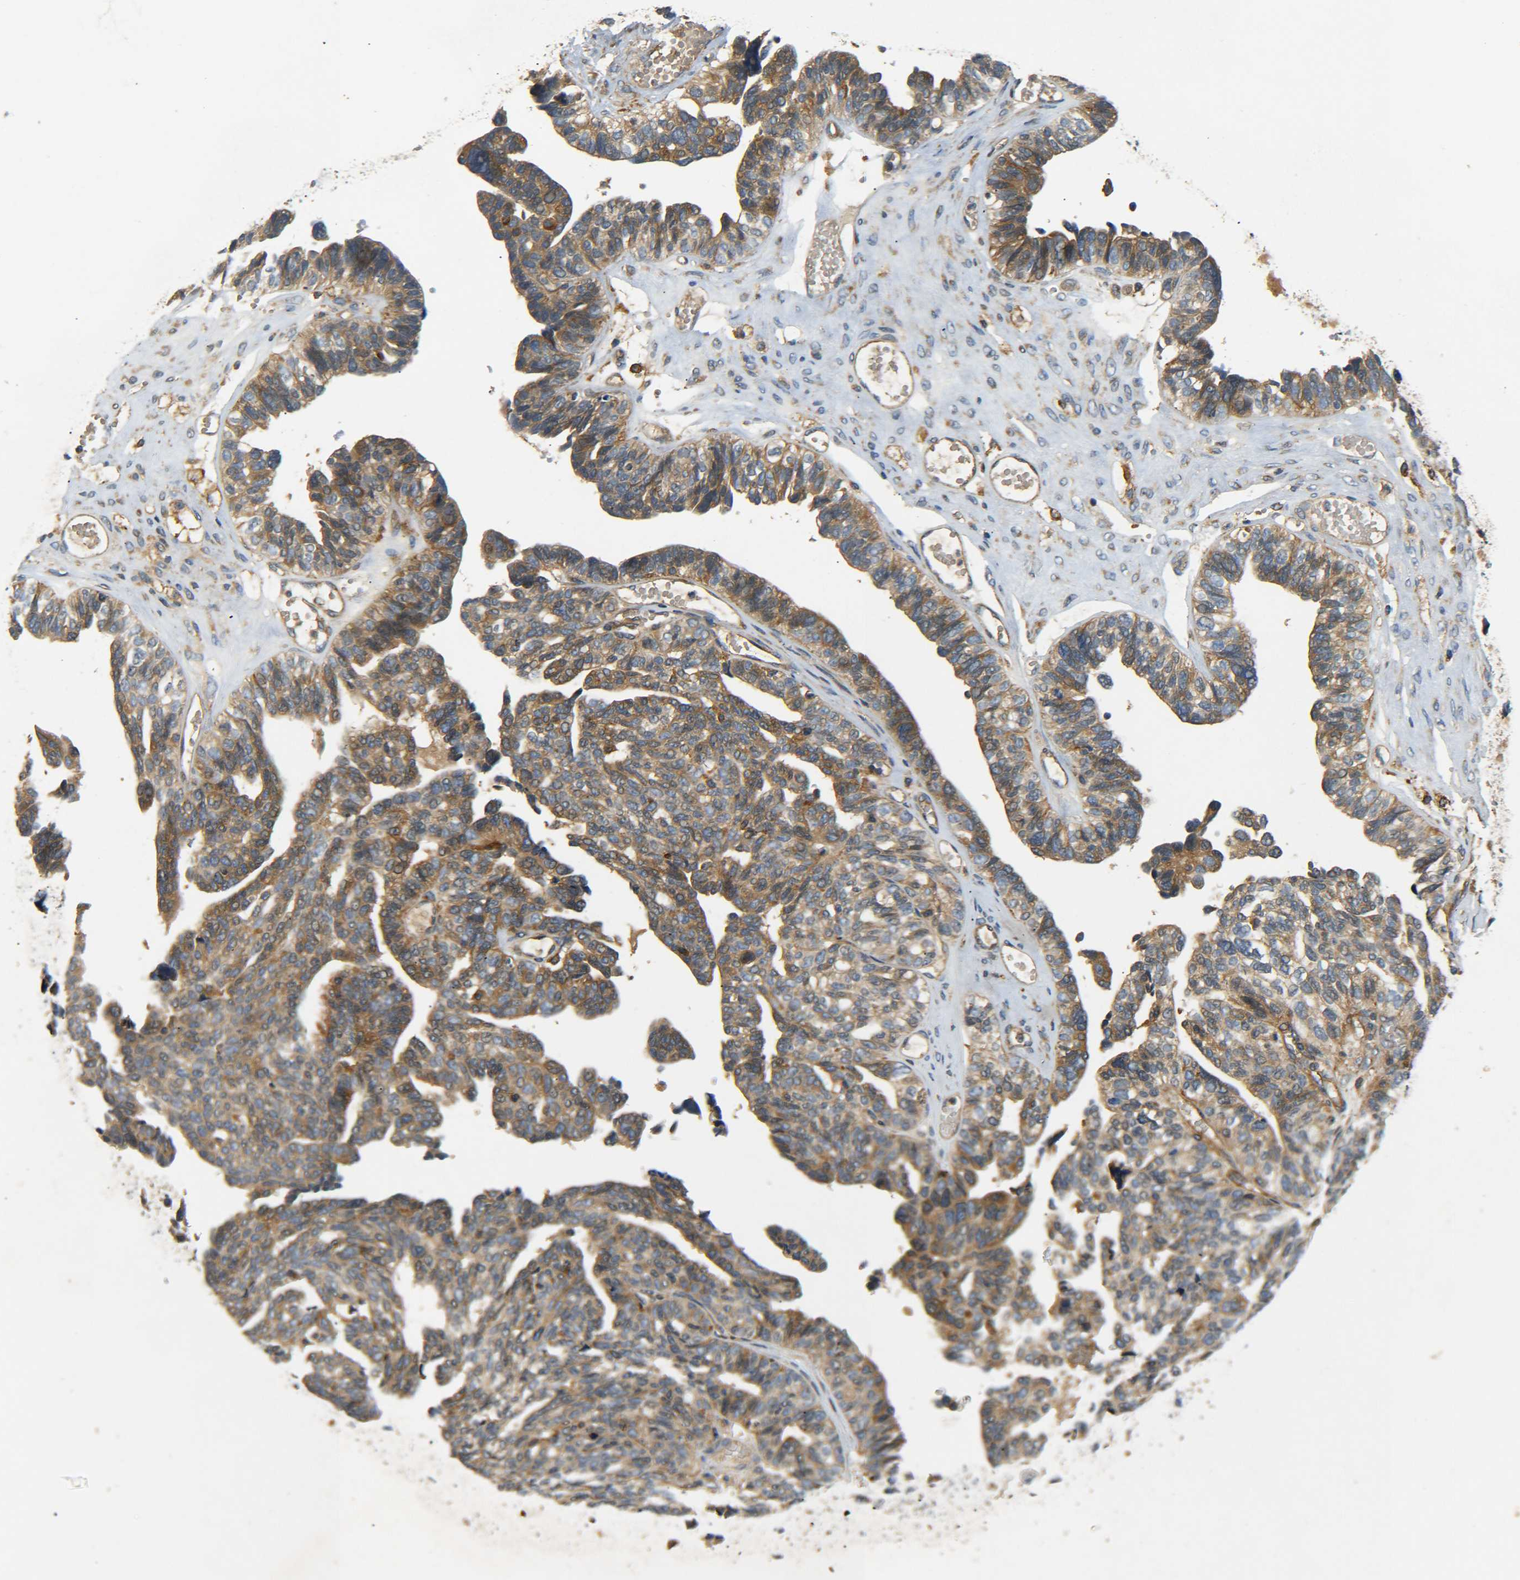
{"staining": {"intensity": "moderate", "quantity": ">75%", "location": "cytoplasmic/membranous"}, "tissue": "ovarian cancer", "cell_type": "Tumor cells", "image_type": "cancer", "snomed": [{"axis": "morphology", "description": "Cystadenocarcinoma, serous, NOS"}, {"axis": "topography", "description": "Ovary"}], "caption": "Immunohistochemistry (IHC) (DAB) staining of serous cystadenocarcinoma (ovarian) shows moderate cytoplasmic/membranous protein expression in about >75% of tumor cells. (DAB (3,3'-diaminobenzidine) = brown stain, brightfield microscopy at high magnification).", "gene": "LRCH3", "patient": {"sex": "female", "age": 79}}